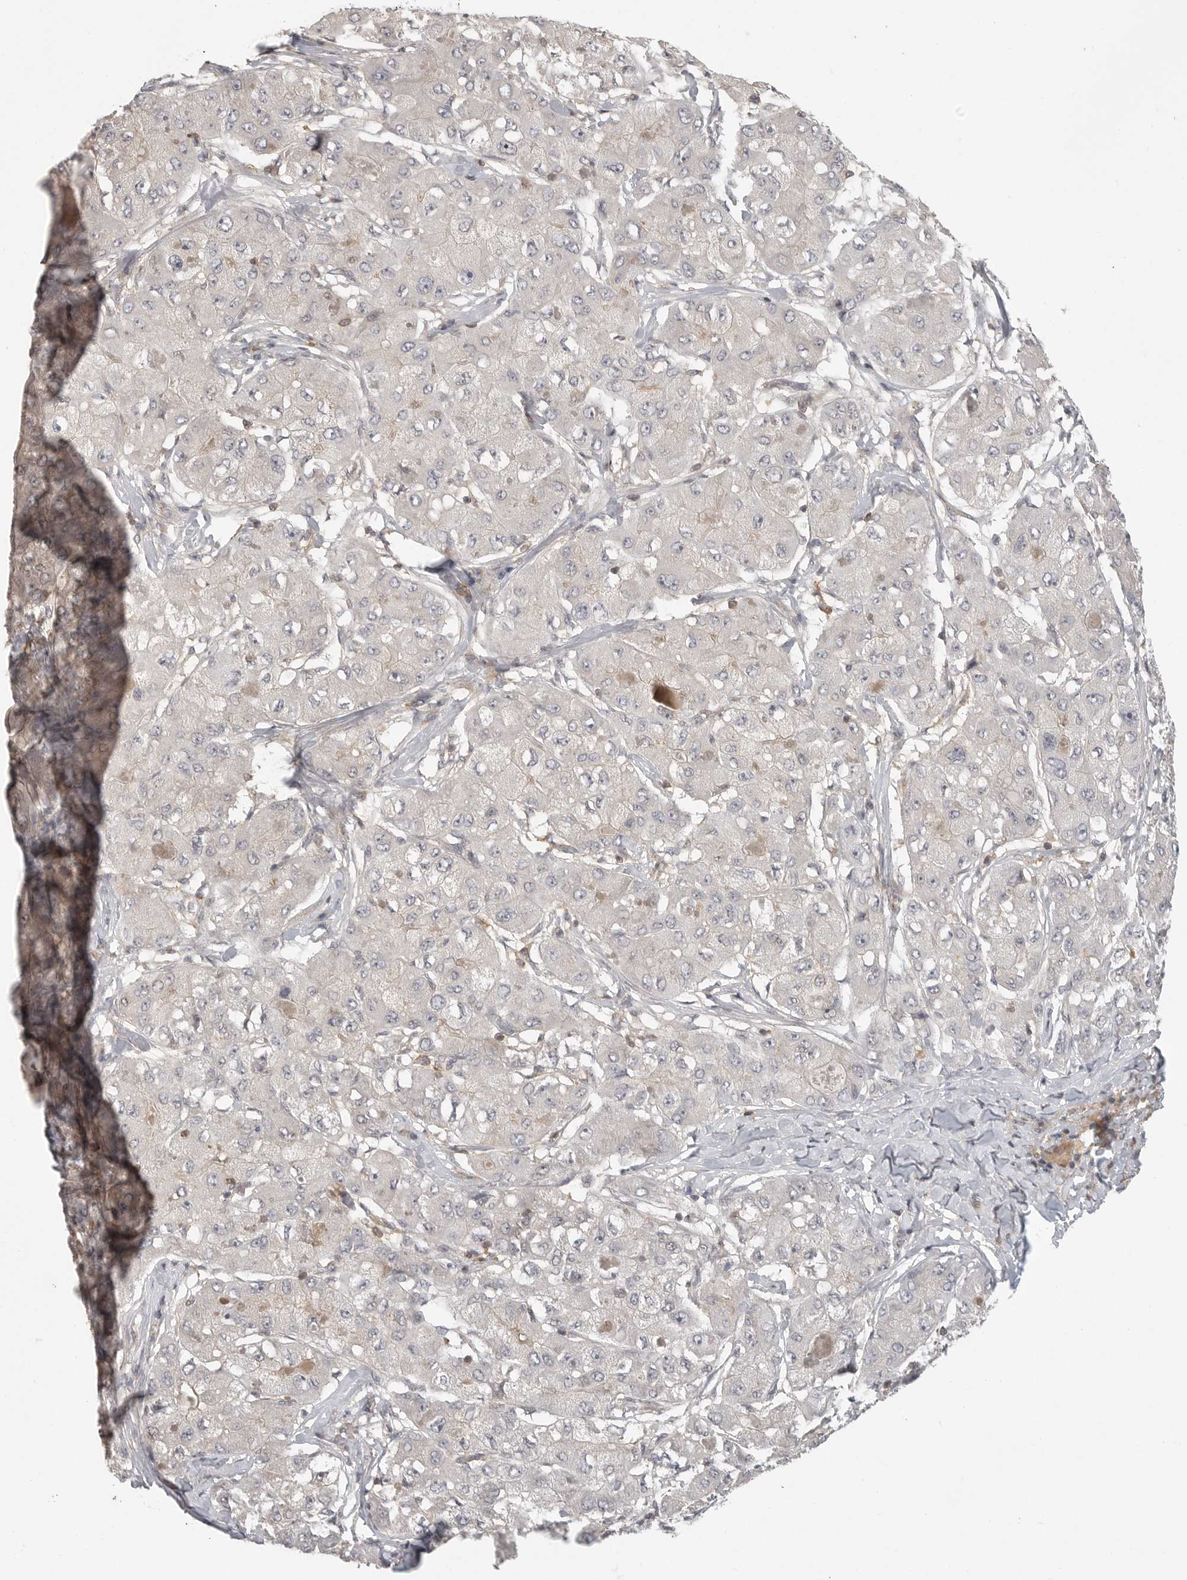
{"staining": {"intensity": "weak", "quantity": "25%-75%", "location": "cytoplasmic/membranous"}, "tissue": "liver cancer", "cell_type": "Tumor cells", "image_type": "cancer", "snomed": [{"axis": "morphology", "description": "Carcinoma, Hepatocellular, NOS"}, {"axis": "topography", "description": "Liver"}], "caption": "A histopathology image of human liver hepatocellular carcinoma stained for a protein reveals weak cytoplasmic/membranous brown staining in tumor cells.", "gene": "DBNL", "patient": {"sex": "male", "age": 80}}